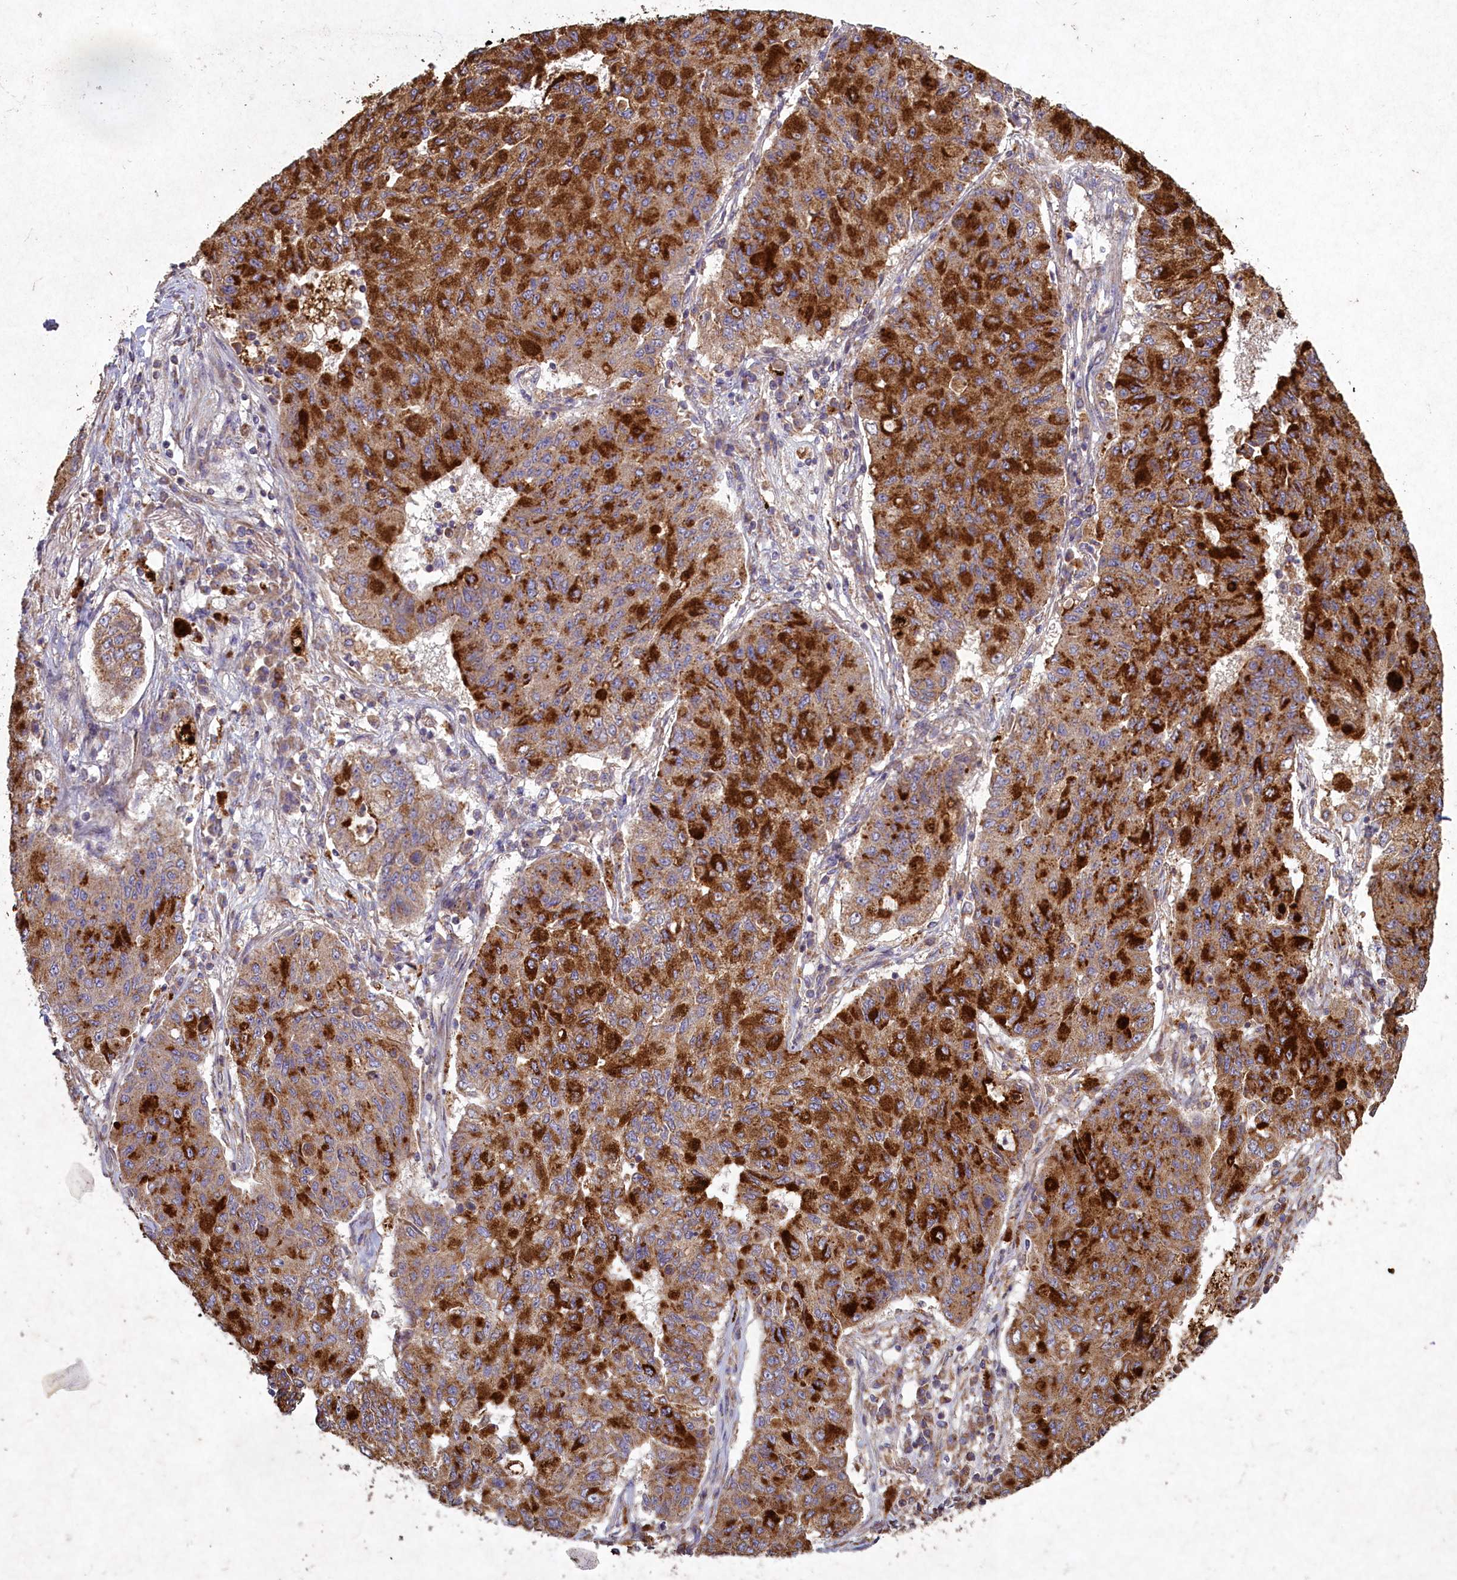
{"staining": {"intensity": "strong", "quantity": "25%-75%", "location": "cytoplasmic/membranous"}, "tissue": "lung cancer", "cell_type": "Tumor cells", "image_type": "cancer", "snomed": [{"axis": "morphology", "description": "Squamous cell carcinoma, NOS"}, {"axis": "topography", "description": "Lung"}], "caption": "Protein staining of lung cancer tissue demonstrates strong cytoplasmic/membranous positivity in approximately 25%-75% of tumor cells. (IHC, brightfield microscopy, high magnification).", "gene": "CIAO2B", "patient": {"sex": "male", "age": 74}}